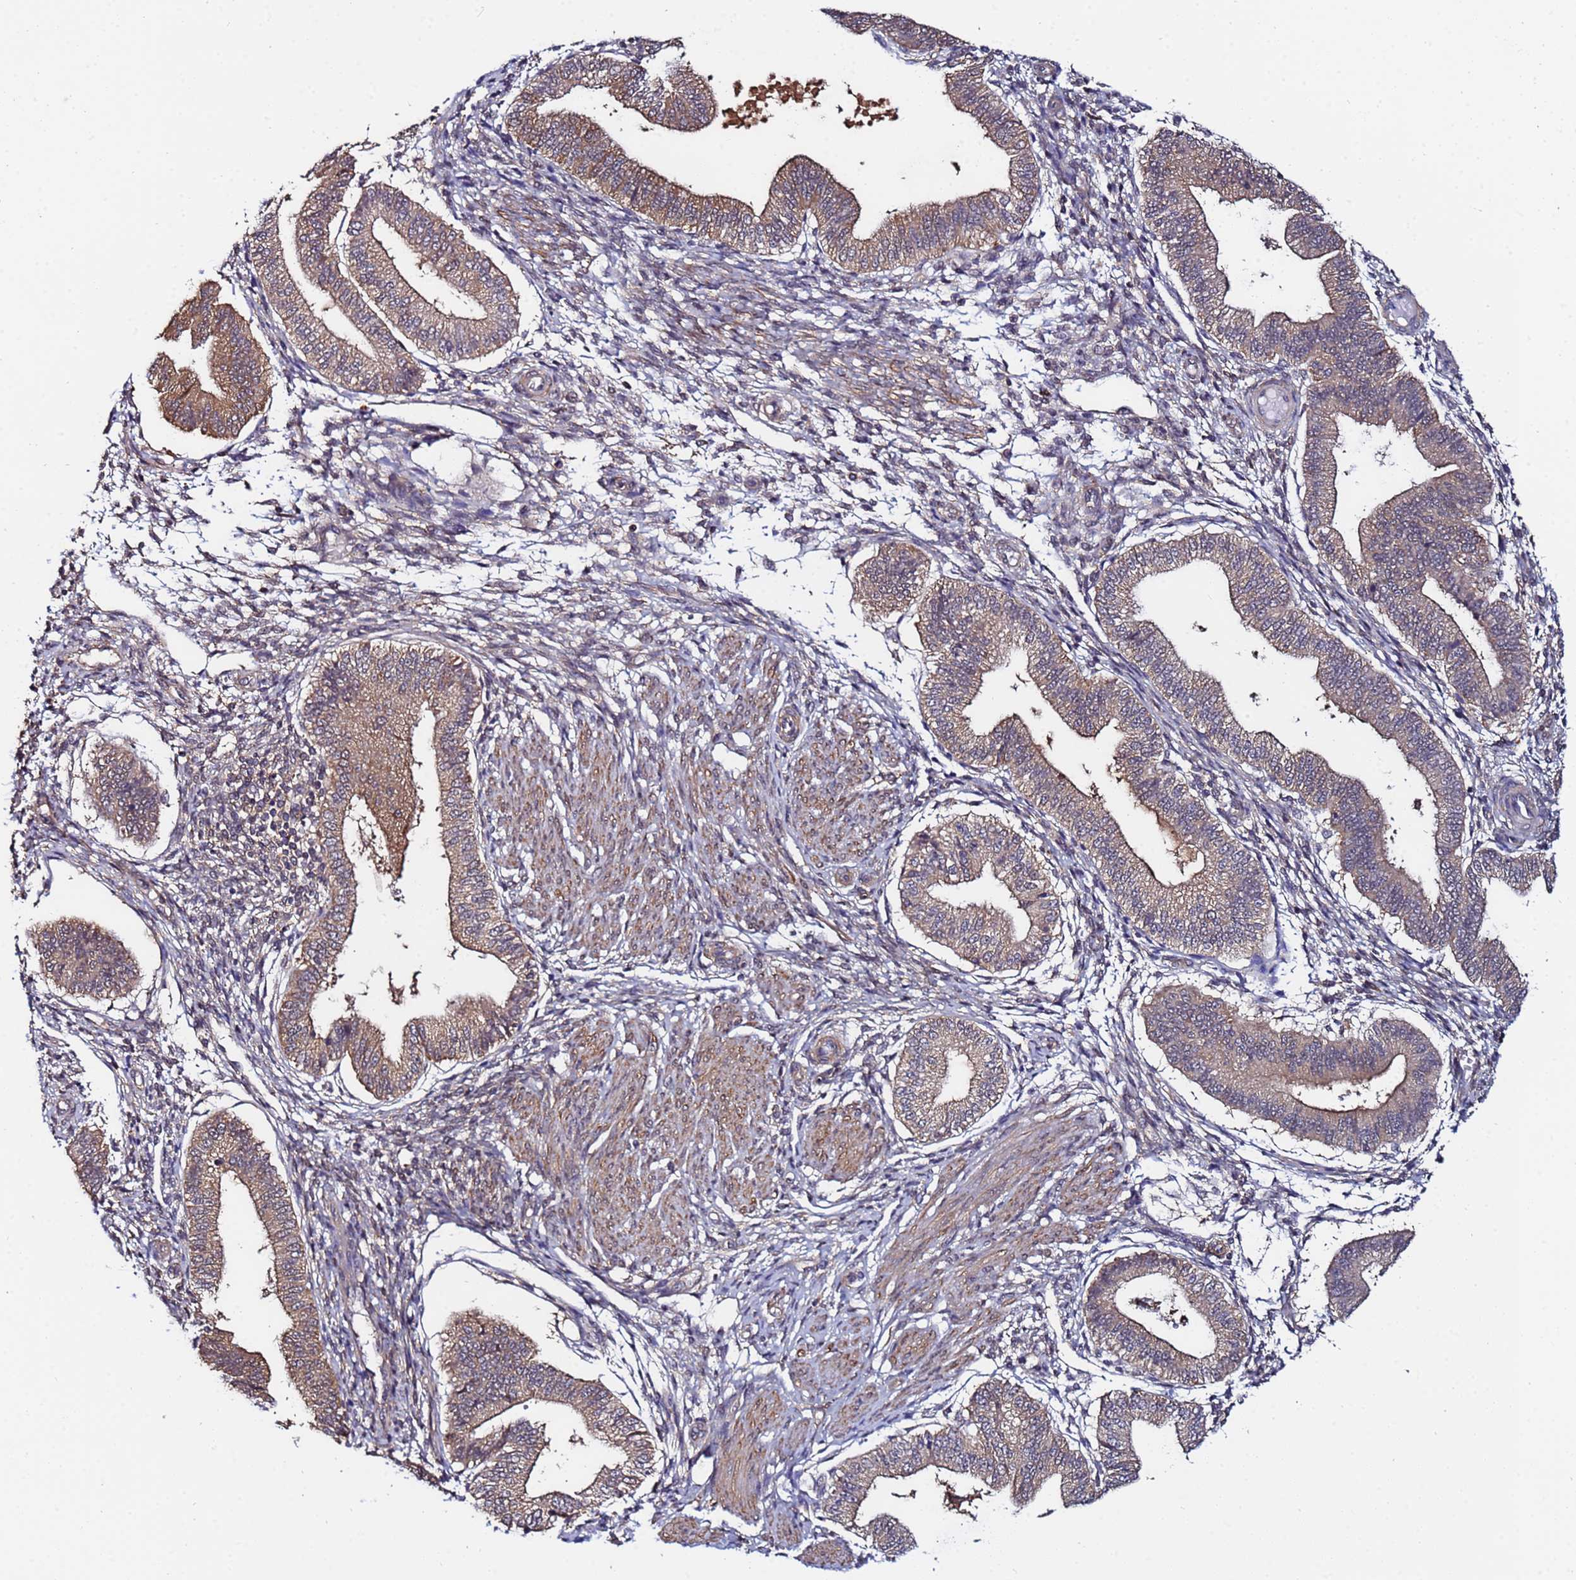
{"staining": {"intensity": "weak", "quantity": ">75%", "location": "cytoplasmic/membranous"}, "tissue": "endometrium", "cell_type": "Cells in endometrial stroma", "image_type": "normal", "snomed": [{"axis": "morphology", "description": "Normal tissue, NOS"}, {"axis": "topography", "description": "Endometrium"}], "caption": "The immunohistochemical stain highlights weak cytoplasmic/membranous expression in cells in endometrial stroma of unremarkable endometrium. (Brightfield microscopy of DAB IHC at high magnification).", "gene": "NAXE", "patient": {"sex": "female", "age": 39}}